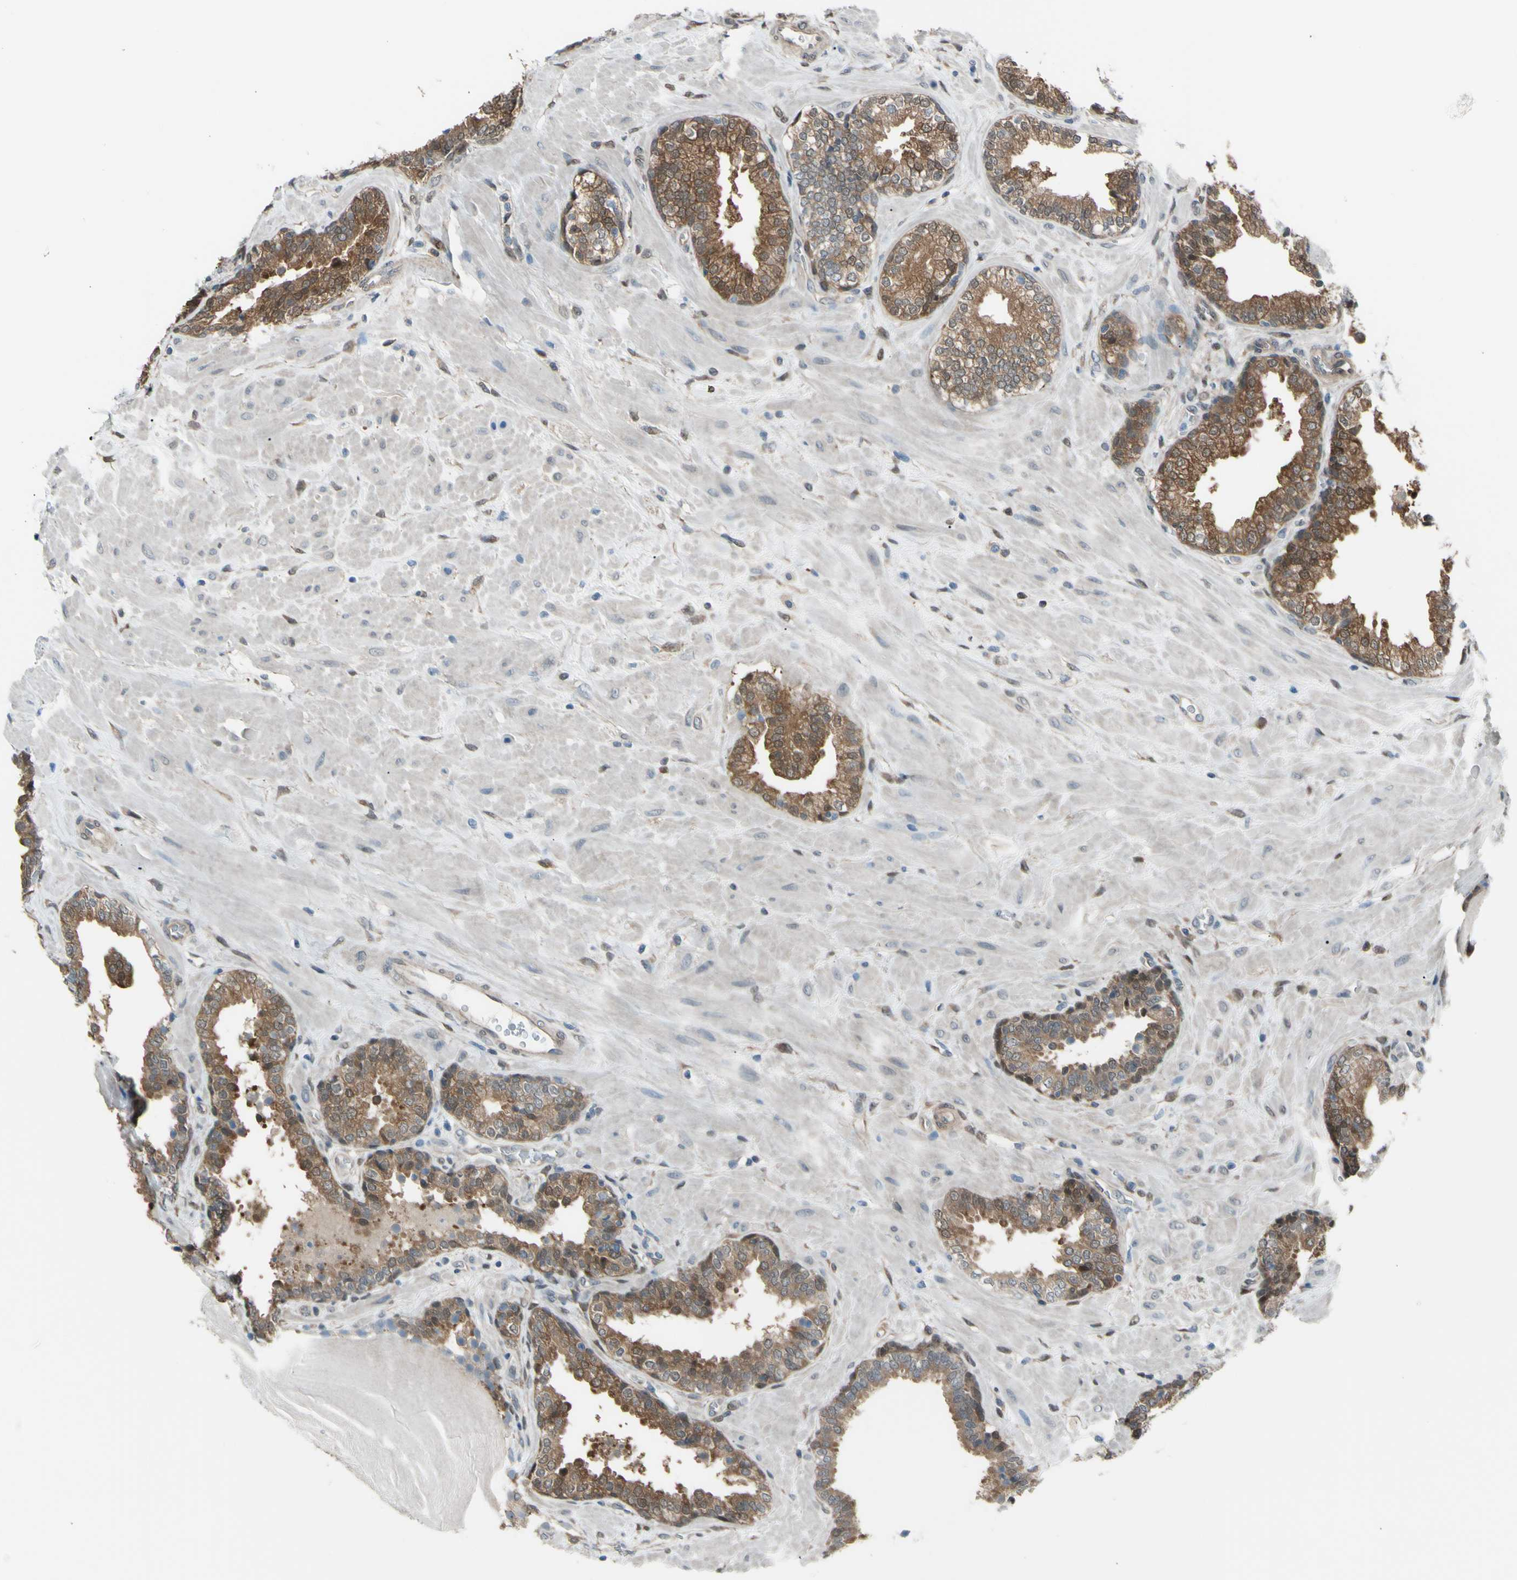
{"staining": {"intensity": "moderate", "quantity": ">75%", "location": "cytoplasmic/membranous"}, "tissue": "prostate", "cell_type": "Glandular cells", "image_type": "normal", "snomed": [{"axis": "morphology", "description": "Normal tissue, NOS"}, {"axis": "topography", "description": "Prostate"}], "caption": "Prostate stained for a protein exhibits moderate cytoplasmic/membranous positivity in glandular cells. Nuclei are stained in blue.", "gene": "YWHAQ", "patient": {"sex": "male", "age": 51}}